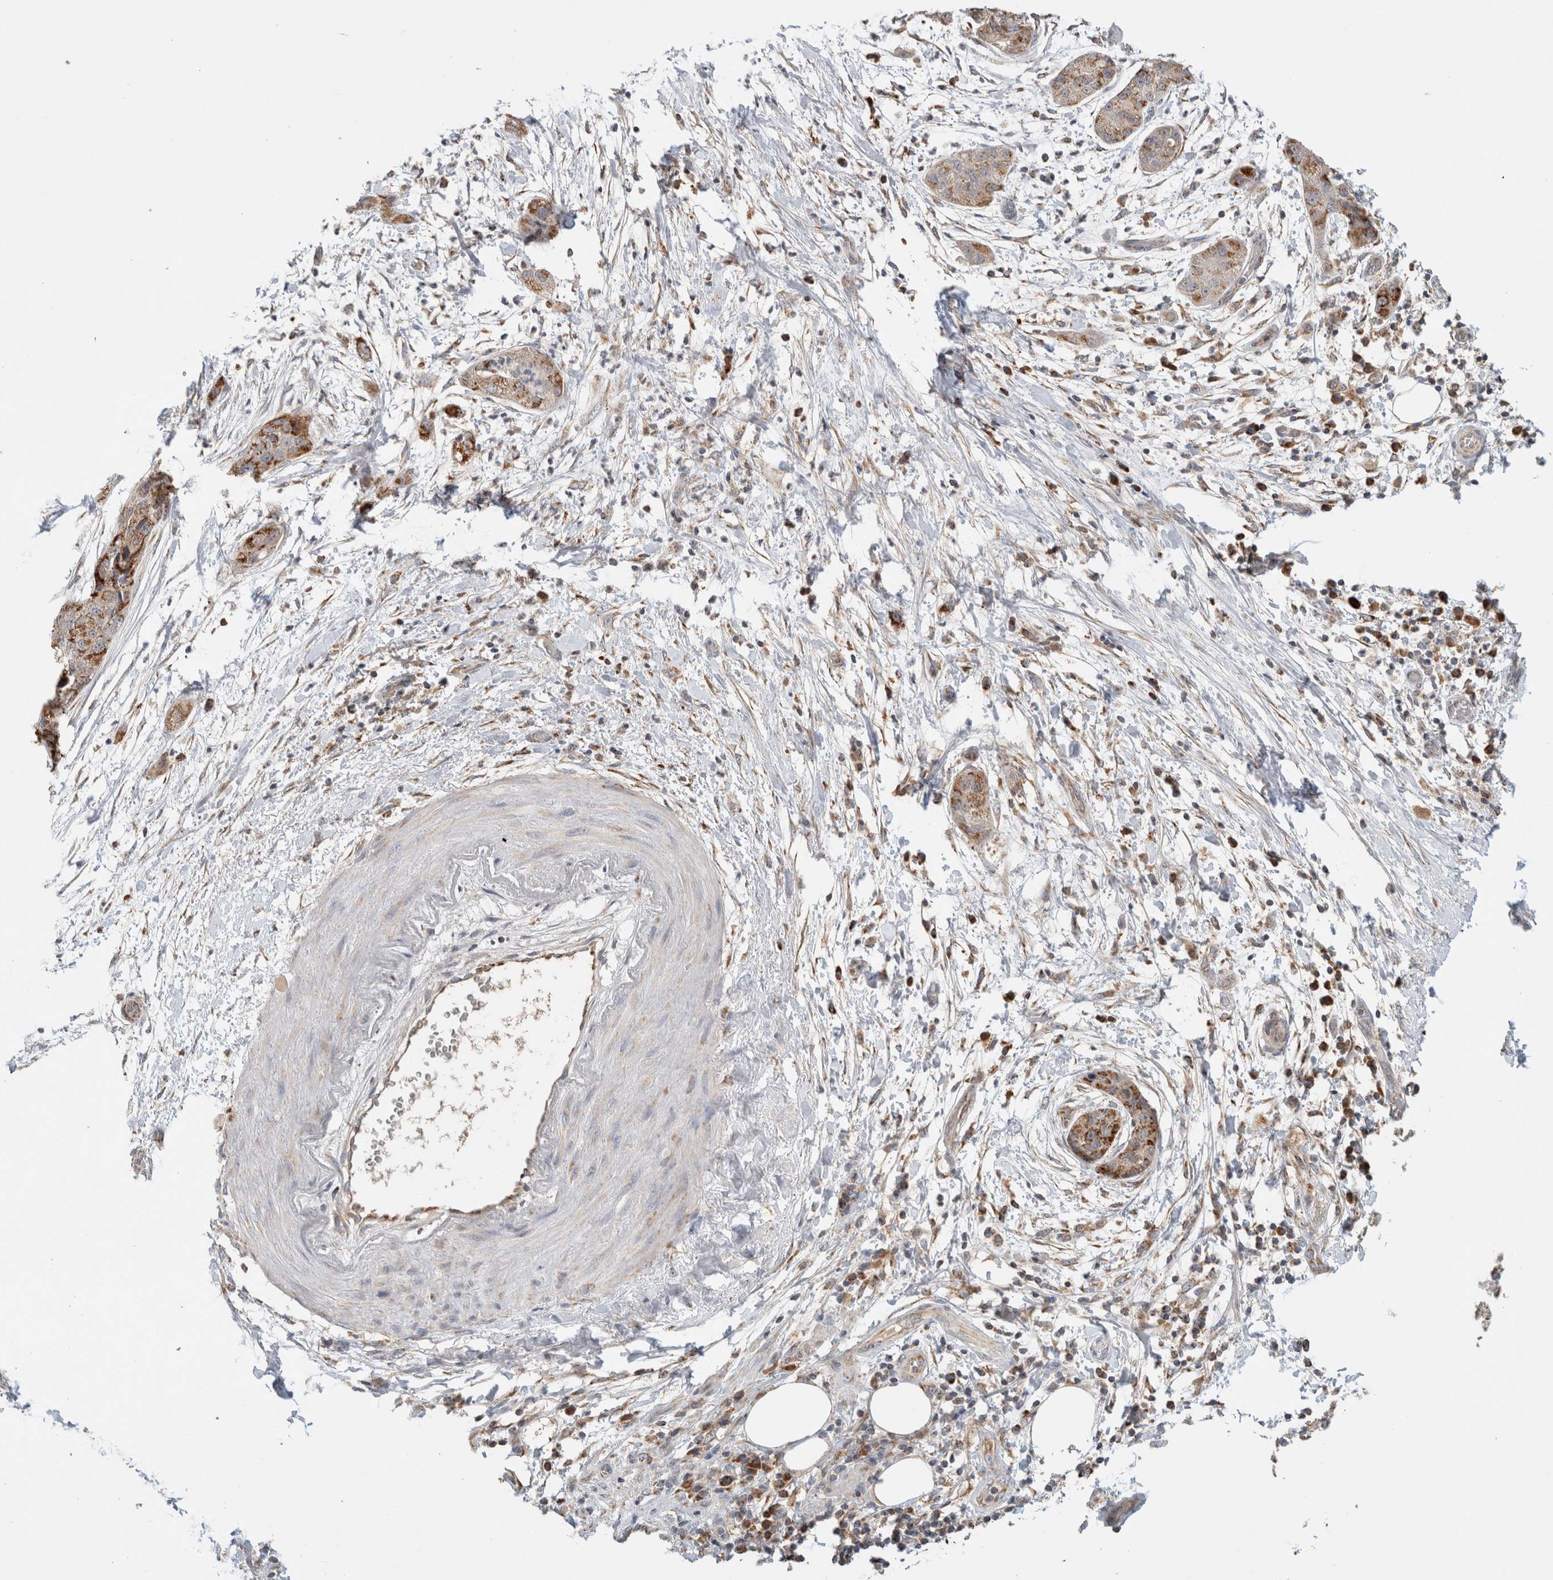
{"staining": {"intensity": "moderate", "quantity": "25%-75%", "location": "cytoplasmic/membranous"}, "tissue": "pancreatic cancer", "cell_type": "Tumor cells", "image_type": "cancer", "snomed": [{"axis": "morphology", "description": "Adenocarcinoma, NOS"}, {"axis": "topography", "description": "Pancreas"}], "caption": "Immunohistochemical staining of human pancreatic cancer (adenocarcinoma) reveals medium levels of moderate cytoplasmic/membranous protein positivity in about 25%-75% of tumor cells. The staining was performed using DAB (3,3'-diaminobenzidine), with brown indicating positive protein expression. Nuclei are stained blue with hematoxylin.", "gene": "AMPD1", "patient": {"sex": "female", "age": 78}}